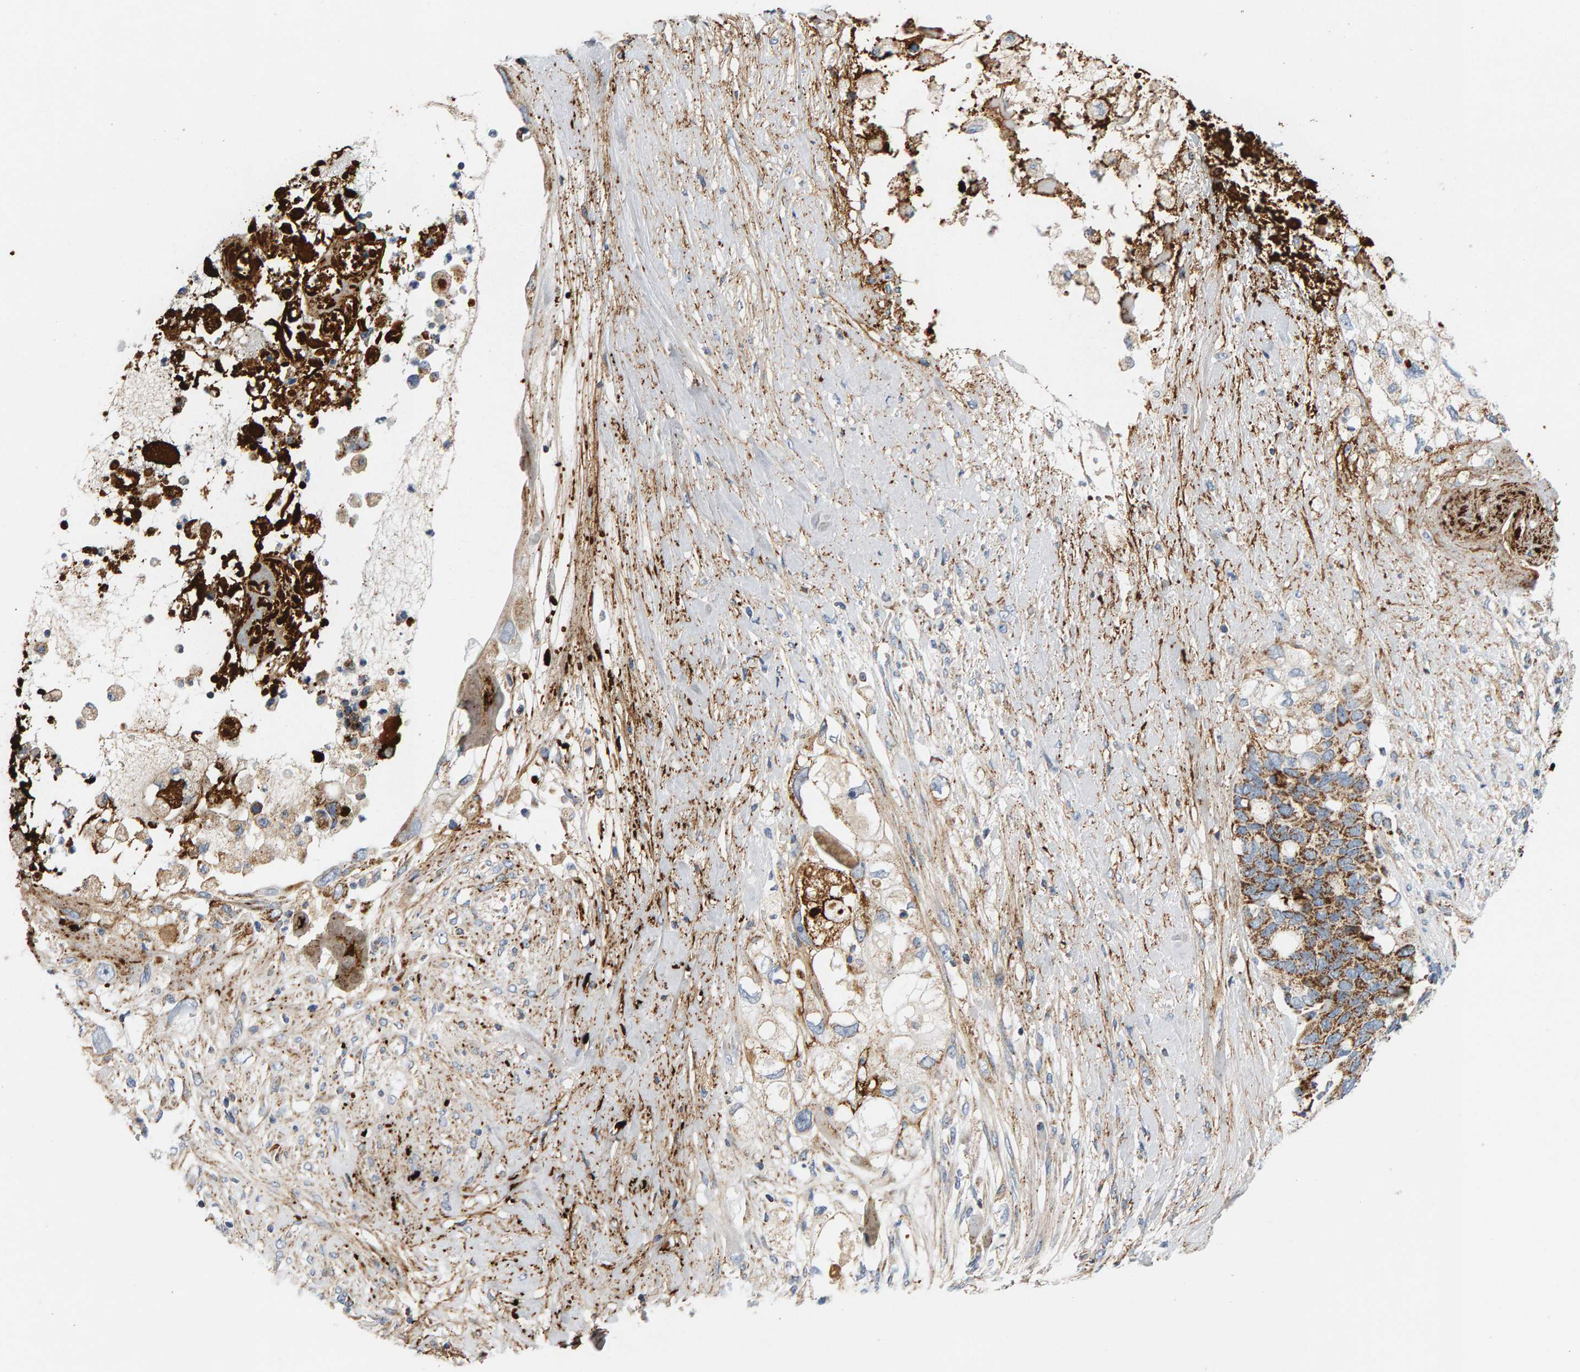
{"staining": {"intensity": "moderate", "quantity": ">75%", "location": "cytoplasmic/membranous"}, "tissue": "pancreatic cancer", "cell_type": "Tumor cells", "image_type": "cancer", "snomed": [{"axis": "morphology", "description": "Adenocarcinoma, NOS"}, {"axis": "topography", "description": "Pancreas"}], "caption": "Immunohistochemical staining of adenocarcinoma (pancreatic) exhibits moderate cytoplasmic/membranous protein staining in about >75% of tumor cells. Nuclei are stained in blue.", "gene": "GGTA1", "patient": {"sex": "female", "age": 56}}